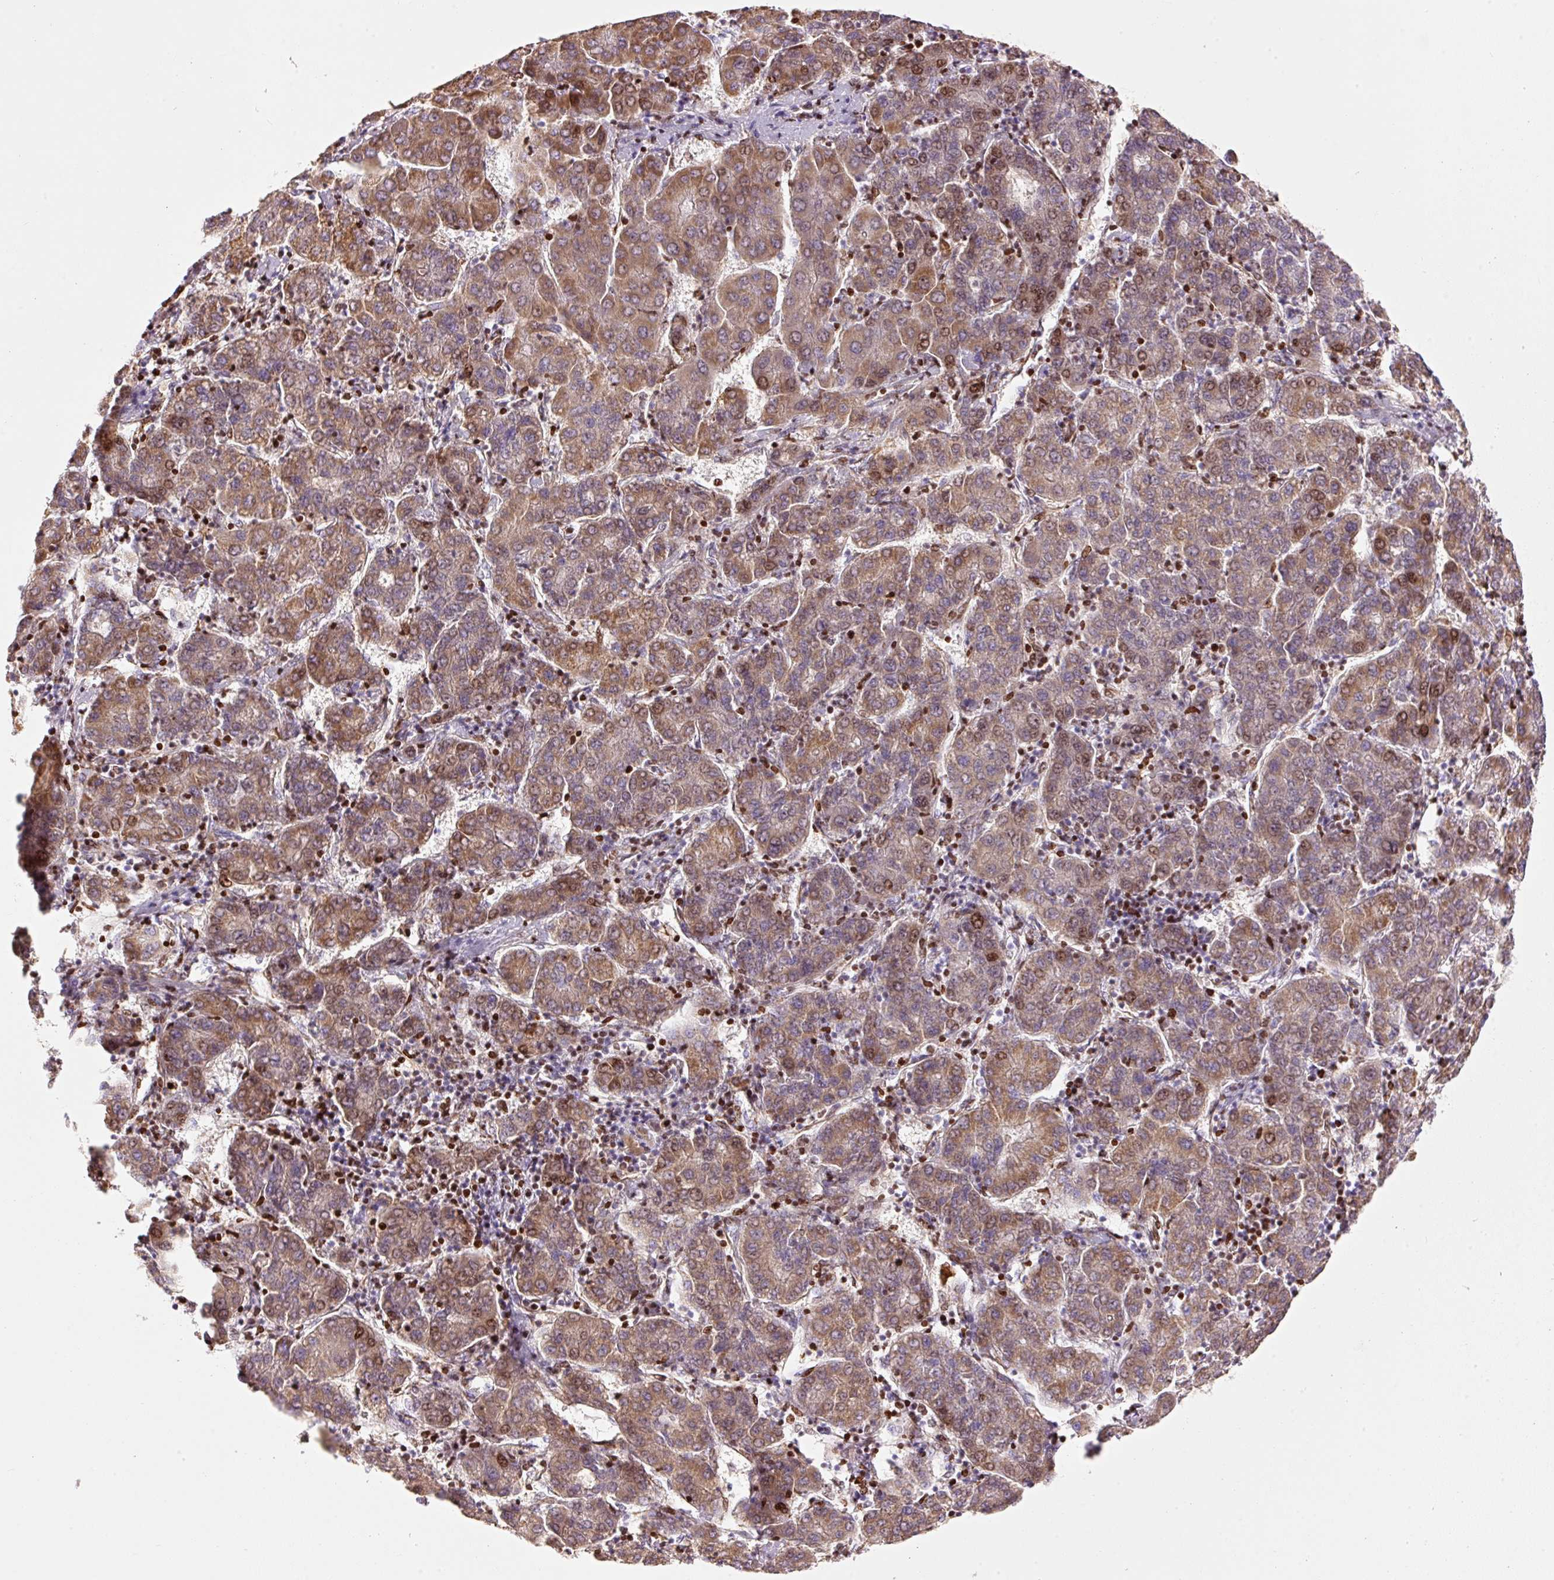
{"staining": {"intensity": "moderate", "quantity": ">75%", "location": "cytoplasmic/membranous,nuclear"}, "tissue": "liver cancer", "cell_type": "Tumor cells", "image_type": "cancer", "snomed": [{"axis": "morphology", "description": "Carcinoma, Hepatocellular, NOS"}, {"axis": "topography", "description": "Liver"}], "caption": "About >75% of tumor cells in human liver cancer show moderate cytoplasmic/membranous and nuclear protein positivity as visualized by brown immunohistochemical staining.", "gene": "TMEM8B", "patient": {"sex": "male", "age": 65}}